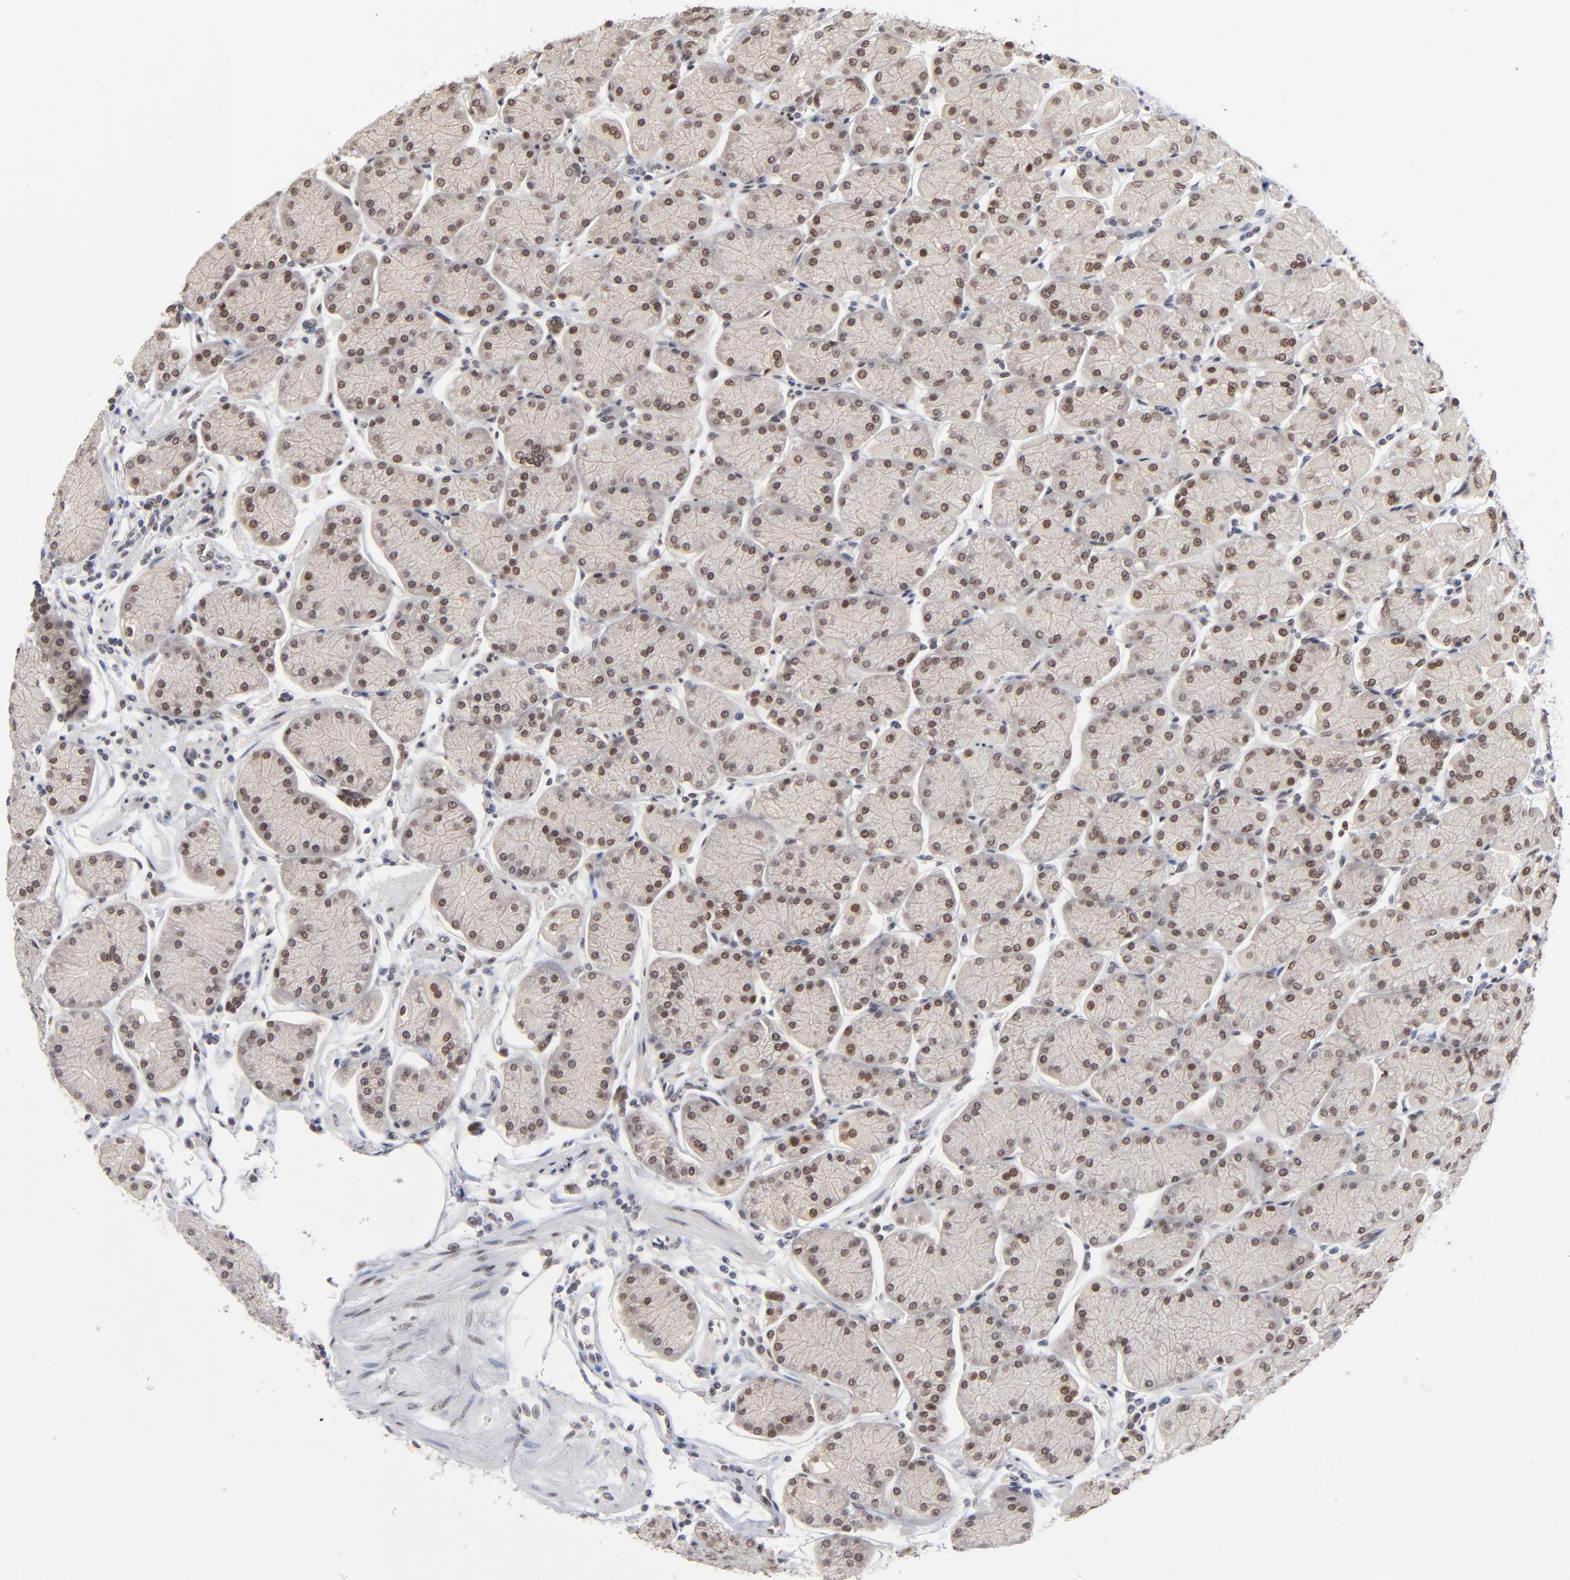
{"staining": {"intensity": "weak", "quantity": ">75%", "location": "nuclear"}, "tissue": "stomach", "cell_type": "Glandular cells", "image_type": "normal", "snomed": [{"axis": "morphology", "description": "Normal tissue, NOS"}, {"axis": "topography", "description": "Stomach, upper"}, {"axis": "topography", "description": "Stomach"}], "caption": "IHC (DAB) staining of benign human stomach demonstrates weak nuclear protein expression in approximately >75% of glandular cells.", "gene": "MBIP", "patient": {"sex": "male", "age": 76}}